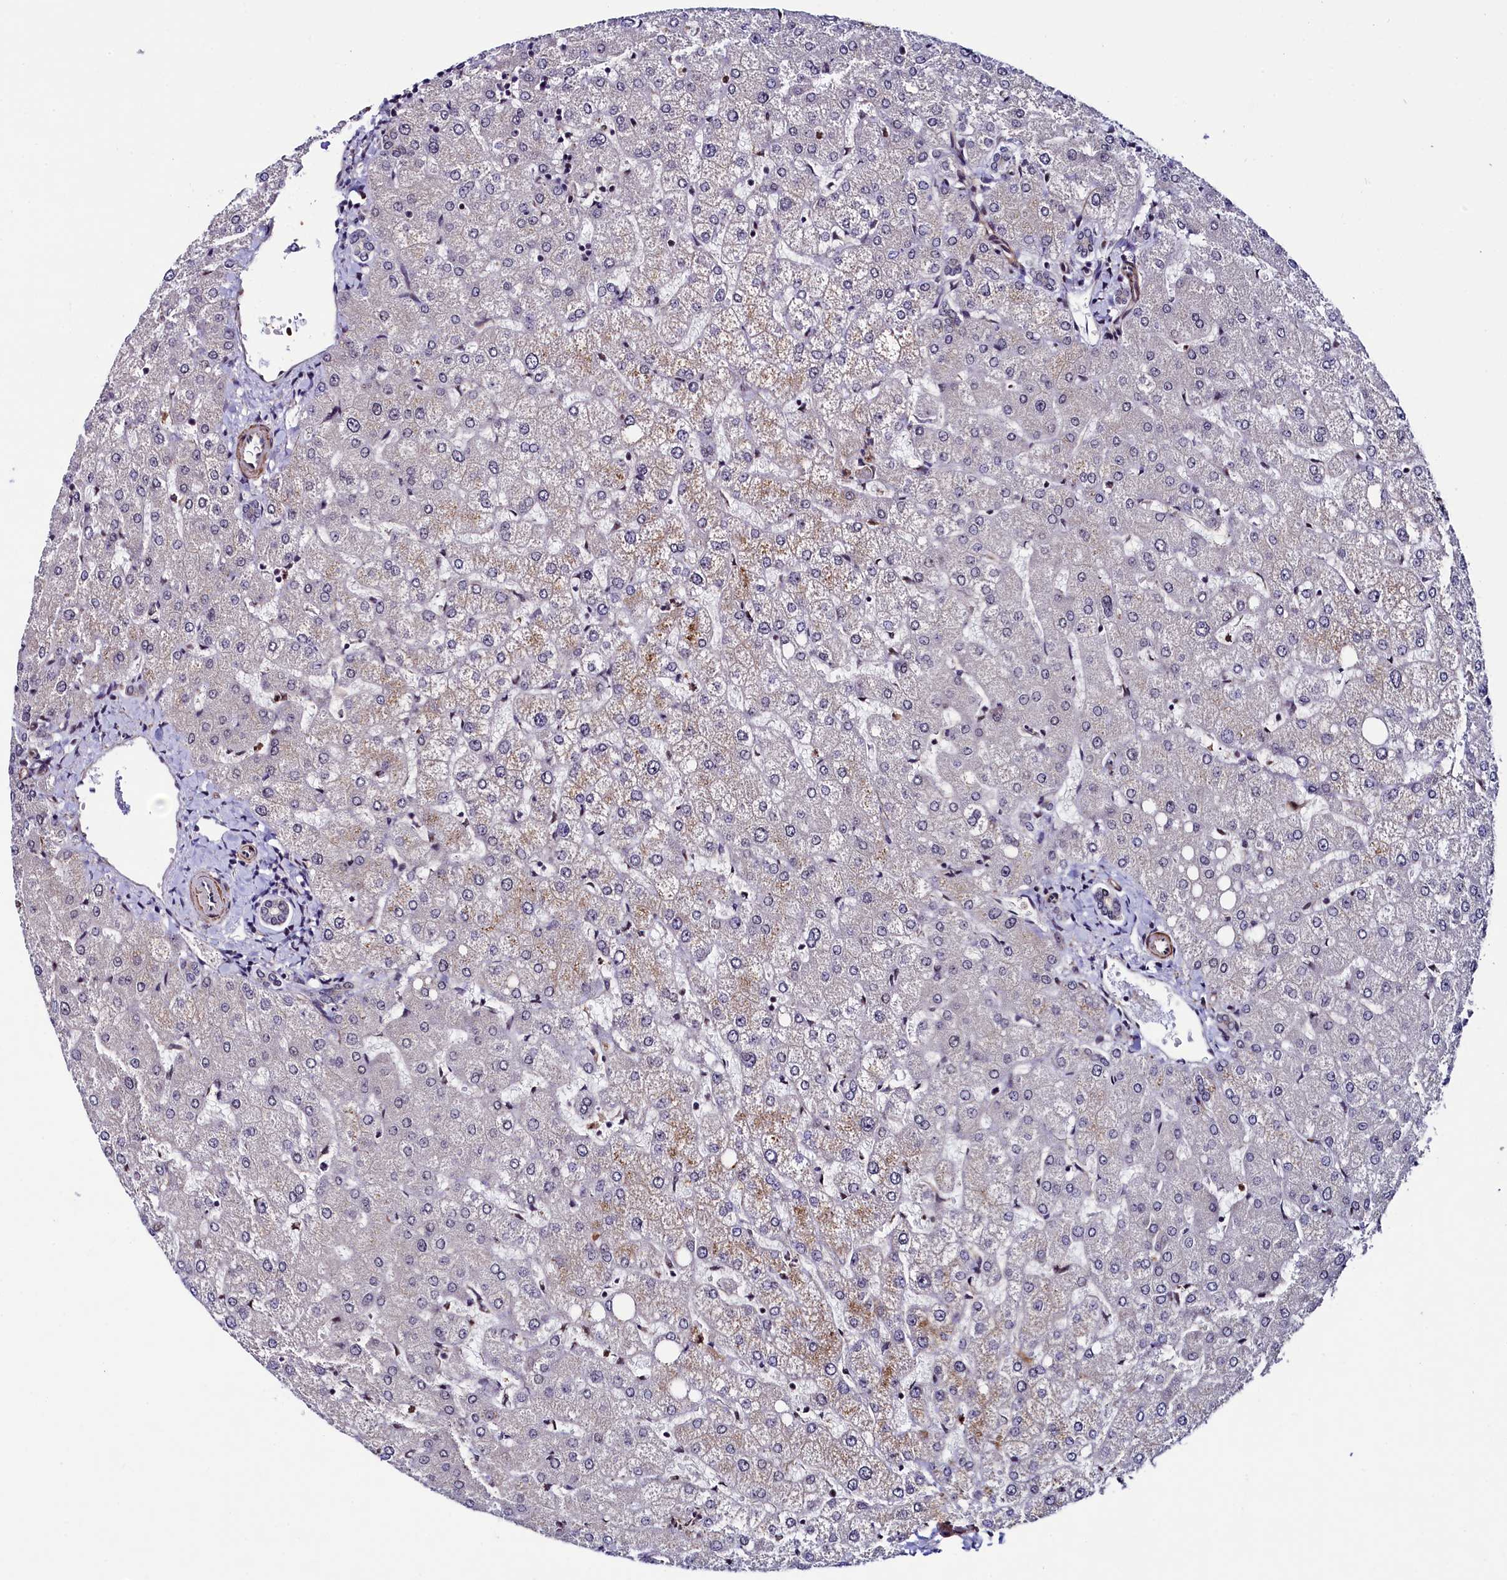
{"staining": {"intensity": "negative", "quantity": "none", "location": "none"}, "tissue": "liver", "cell_type": "Cholangiocytes", "image_type": "normal", "snomed": [{"axis": "morphology", "description": "Normal tissue, NOS"}, {"axis": "topography", "description": "Liver"}], "caption": "DAB immunohistochemical staining of normal human liver shows no significant positivity in cholangiocytes. (Brightfield microscopy of DAB (3,3'-diaminobenzidine) immunohistochemistry (IHC) at high magnification).", "gene": "LEO1", "patient": {"sex": "female", "age": 54}}